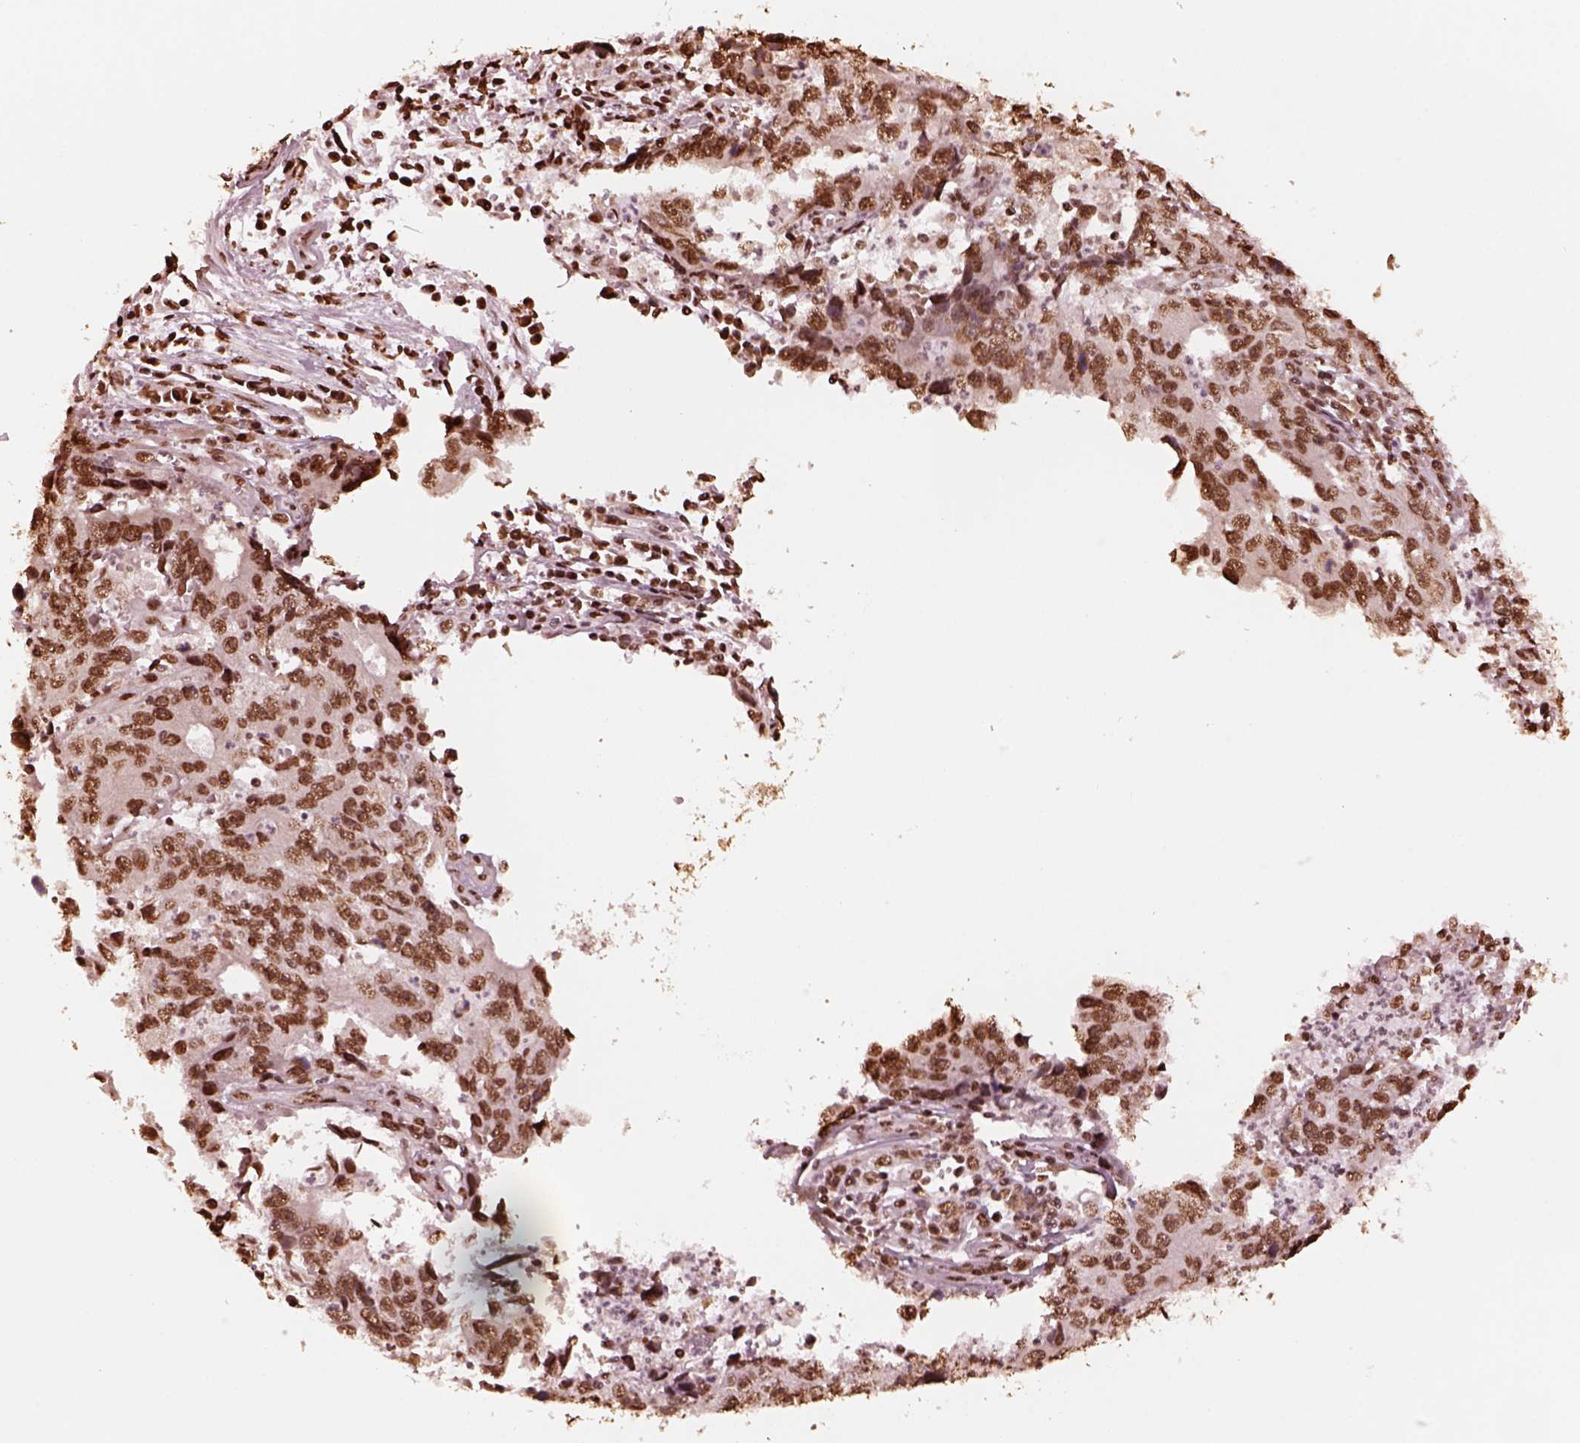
{"staining": {"intensity": "moderate", "quantity": ">75%", "location": "nuclear"}, "tissue": "liver cancer", "cell_type": "Tumor cells", "image_type": "cancer", "snomed": [{"axis": "morphology", "description": "Cholangiocarcinoma"}, {"axis": "topography", "description": "Liver"}], "caption": "Immunohistochemistry (IHC) histopathology image of neoplastic tissue: human cholangiocarcinoma (liver) stained using IHC exhibits medium levels of moderate protein expression localized specifically in the nuclear of tumor cells, appearing as a nuclear brown color.", "gene": "NSD1", "patient": {"sex": "male", "age": 65}}